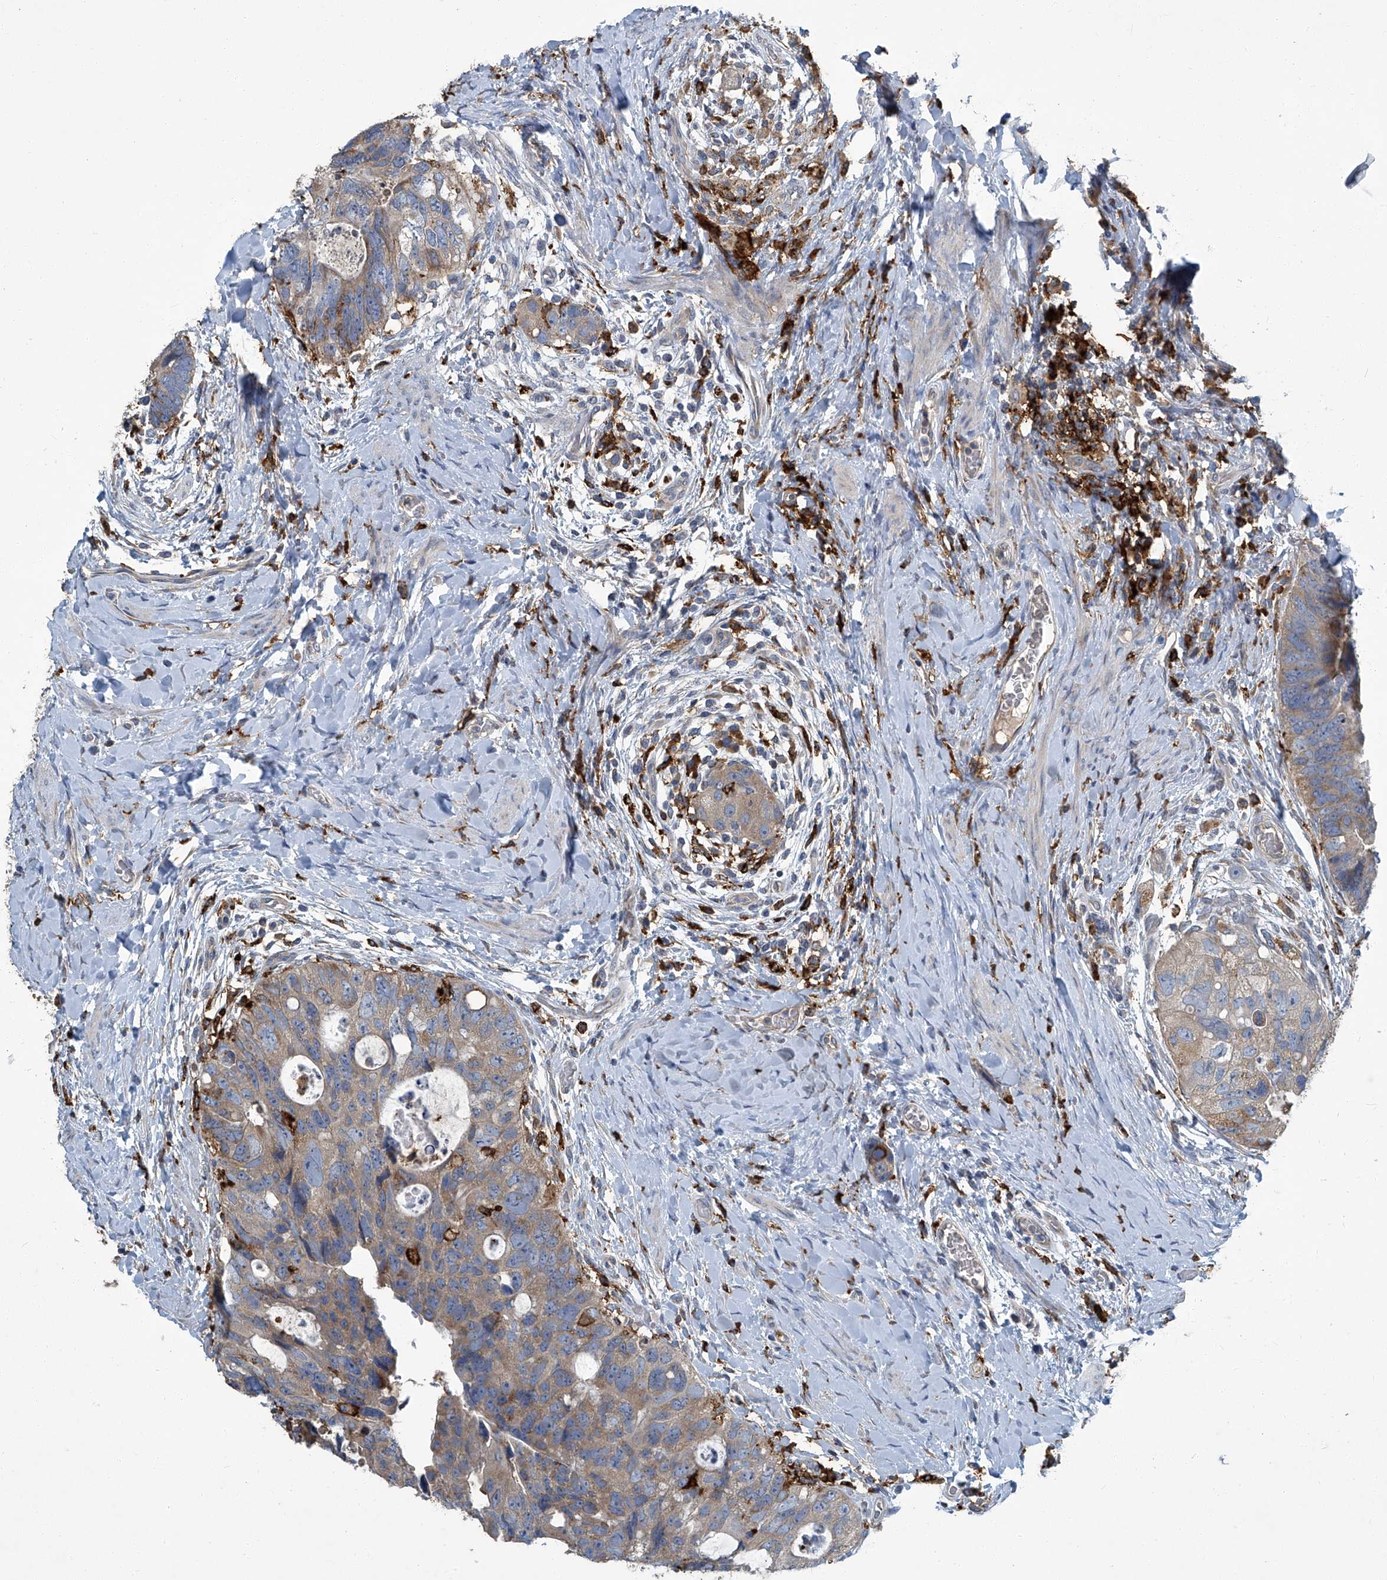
{"staining": {"intensity": "weak", "quantity": "25%-75%", "location": "cytoplasmic/membranous"}, "tissue": "colorectal cancer", "cell_type": "Tumor cells", "image_type": "cancer", "snomed": [{"axis": "morphology", "description": "Adenocarcinoma, NOS"}, {"axis": "topography", "description": "Rectum"}], "caption": "The photomicrograph reveals staining of colorectal cancer (adenocarcinoma), revealing weak cytoplasmic/membranous protein positivity (brown color) within tumor cells. (Stains: DAB (3,3'-diaminobenzidine) in brown, nuclei in blue, Microscopy: brightfield microscopy at high magnification).", "gene": "FAM167A", "patient": {"sex": "male", "age": 59}}